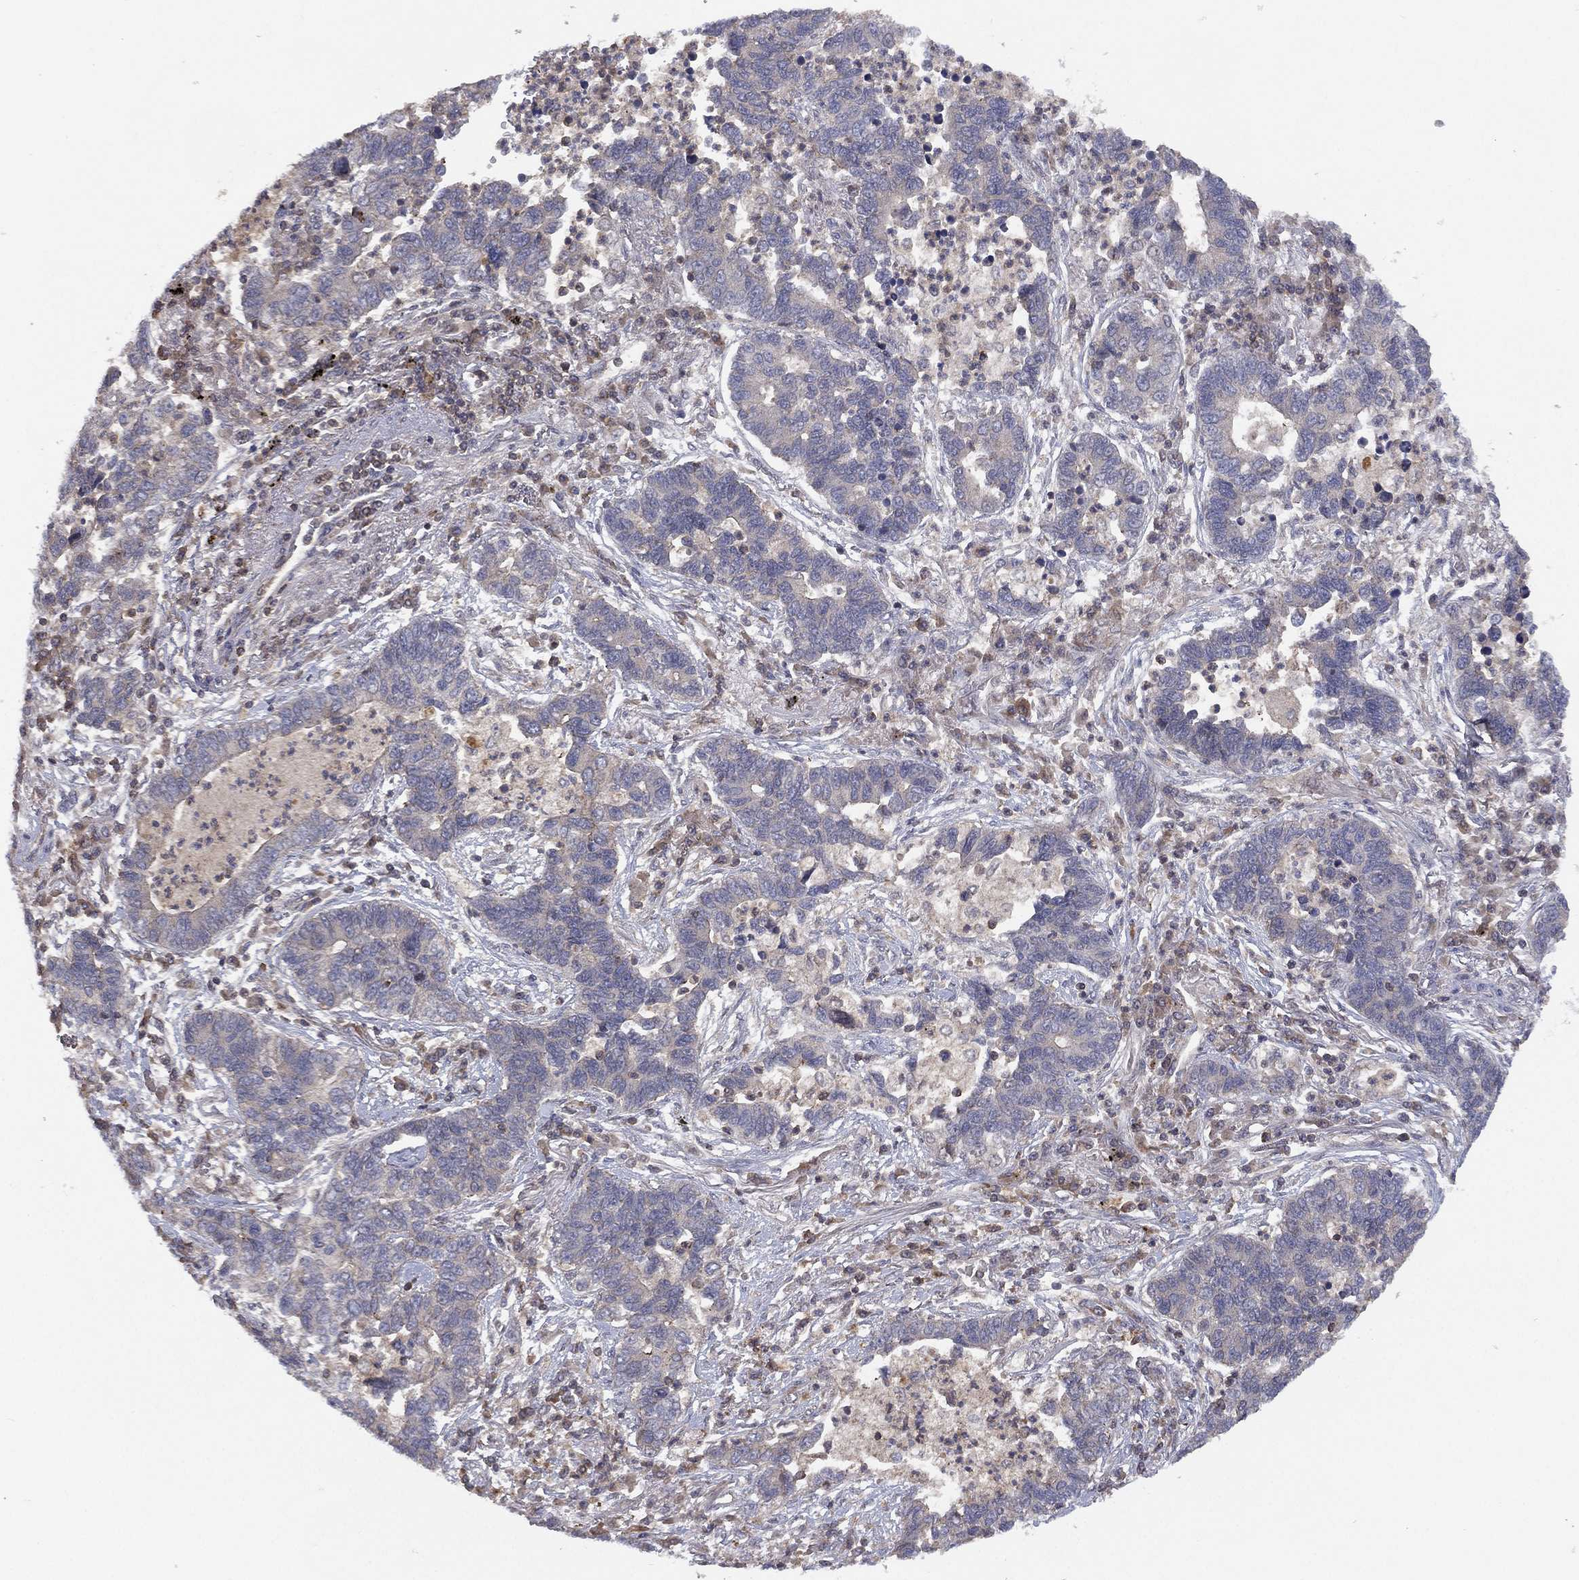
{"staining": {"intensity": "negative", "quantity": "none", "location": "none"}, "tissue": "lung cancer", "cell_type": "Tumor cells", "image_type": "cancer", "snomed": [{"axis": "morphology", "description": "Adenocarcinoma, NOS"}, {"axis": "topography", "description": "Lung"}], "caption": "There is no significant positivity in tumor cells of lung cancer (adenocarcinoma).", "gene": "DOCK8", "patient": {"sex": "female", "age": 57}}